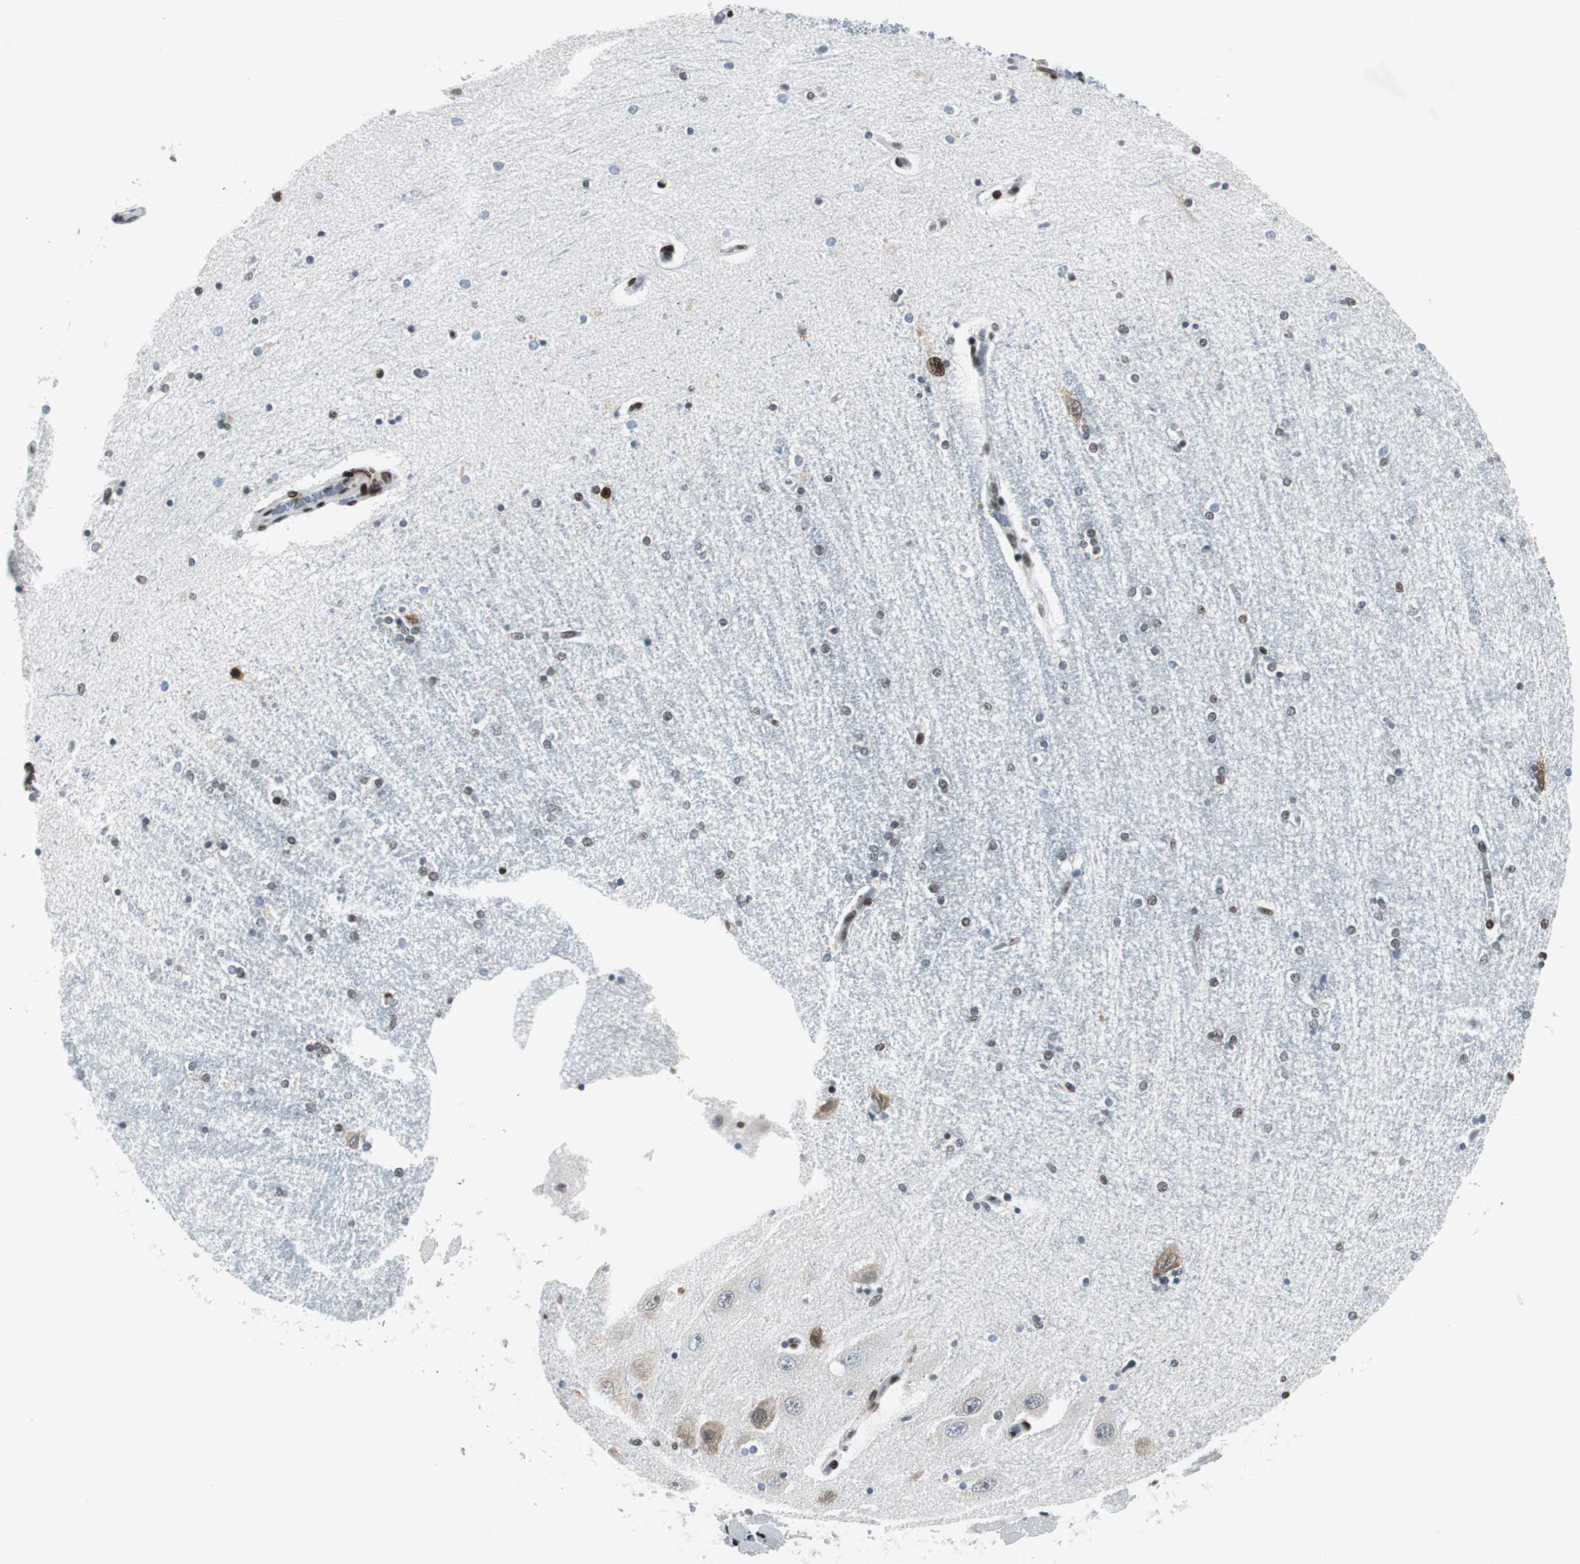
{"staining": {"intensity": "moderate", "quantity": "25%-75%", "location": "nuclear"}, "tissue": "hippocampus", "cell_type": "Glial cells", "image_type": "normal", "snomed": [{"axis": "morphology", "description": "Normal tissue, NOS"}, {"axis": "topography", "description": "Hippocampus"}], "caption": "Protein staining shows moderate nuclear staining in about 25%-75% of glial cells in normal hippocampus. (Stains: DAB (3,3'-diaminobenzidine) in brown, nuclei in blue, Microscopy: brightfield microscopy at high magnification).", "gene": "MEF2D", "patient": {"sex": "female", "age": 54}}